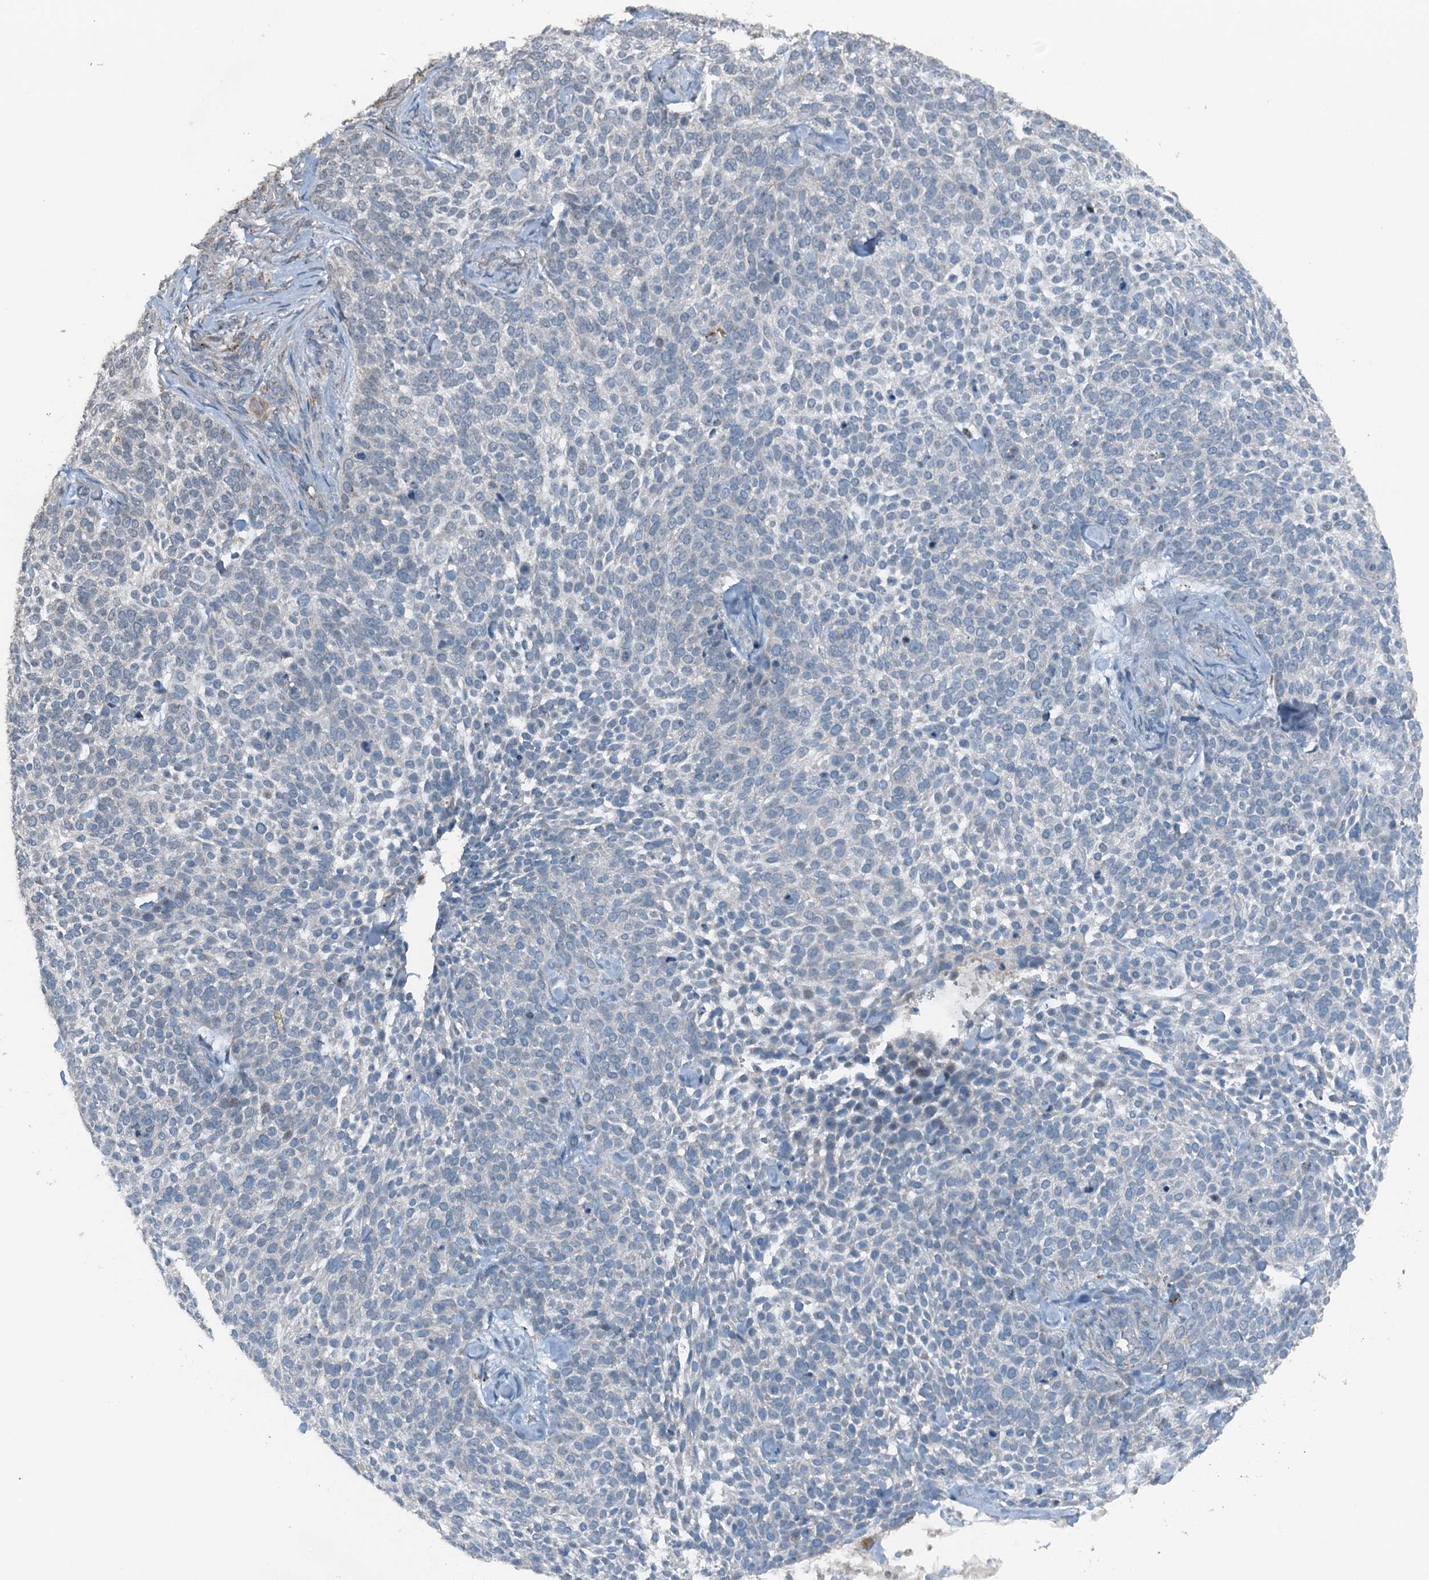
{"staining": {"intensity": "negative", "quantity": "none", "location": "none"}, "tissue": "skin cancer", "cell_type": "Tumor cells", "image_type": "cancer", "snomed": [{"axis": "morphology", "description": "Basal cell carcinoma"}, {"axis": "topography", "description": "Skin"}], "caption": "Tumor cells show no significant staining in basal cell carcinoma (skin).", "gene": "BMERB1", "patient": {"sex": "female", "age": 64}}